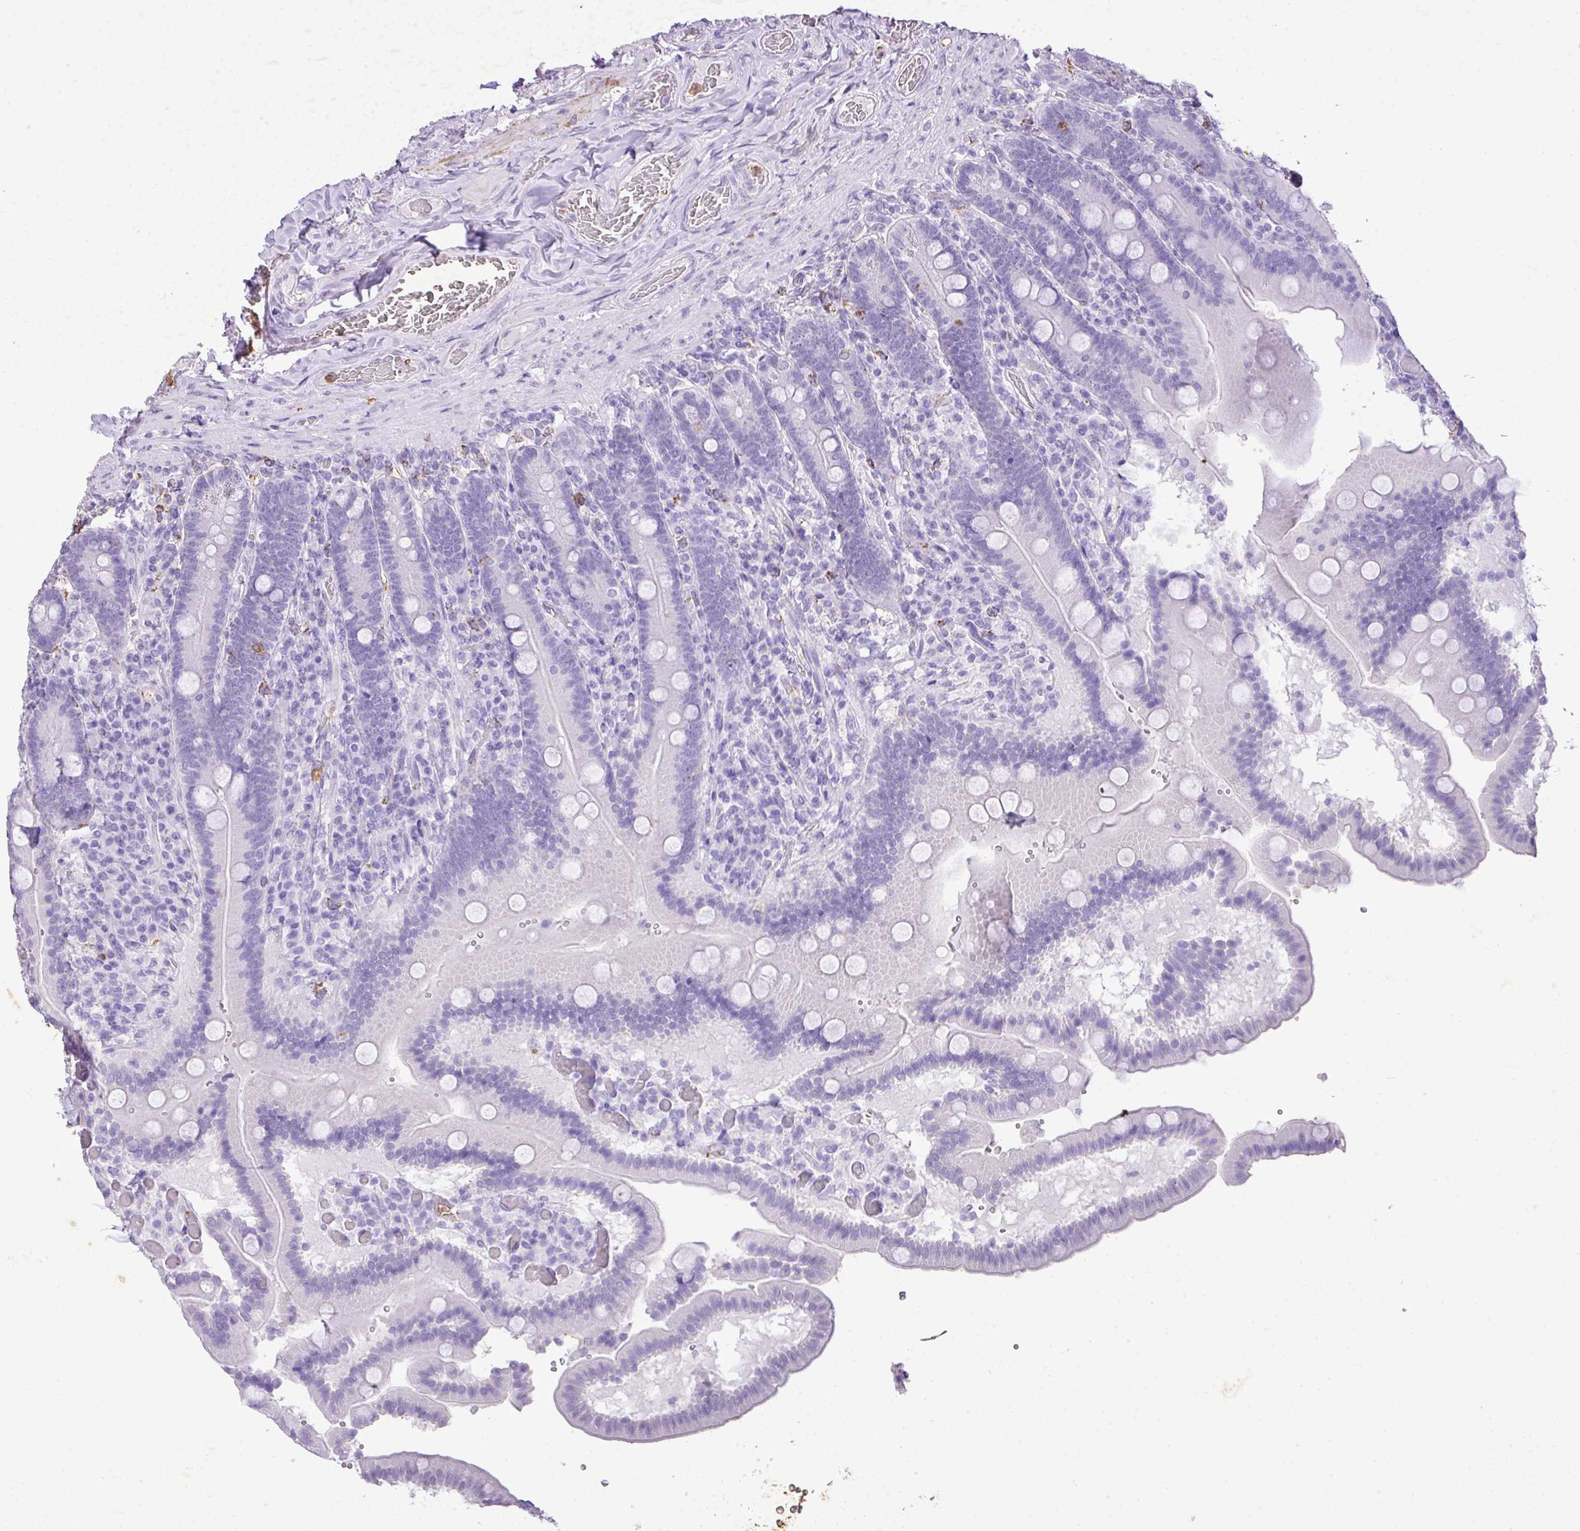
{"staining": {"intensity": "negative", "quantity": "none", "location": "none"}, "tissue": "duodenum", "cell_type": "Glandular cells", "image_type": "normal", "snomed": [{"axis": "morphology", "description": "Normal tissue, NOS"}, {"axis": "topography", "description": "Duodenum"}], "caption": "IHC of benign human duodenum demonstrates no positivity in glandular cells. (DAB immunohistochemistry (IHC) with hematoxylin counter stain).", "gene": "KCNJ11", "patient": {"sex": "female", "age": 62}}